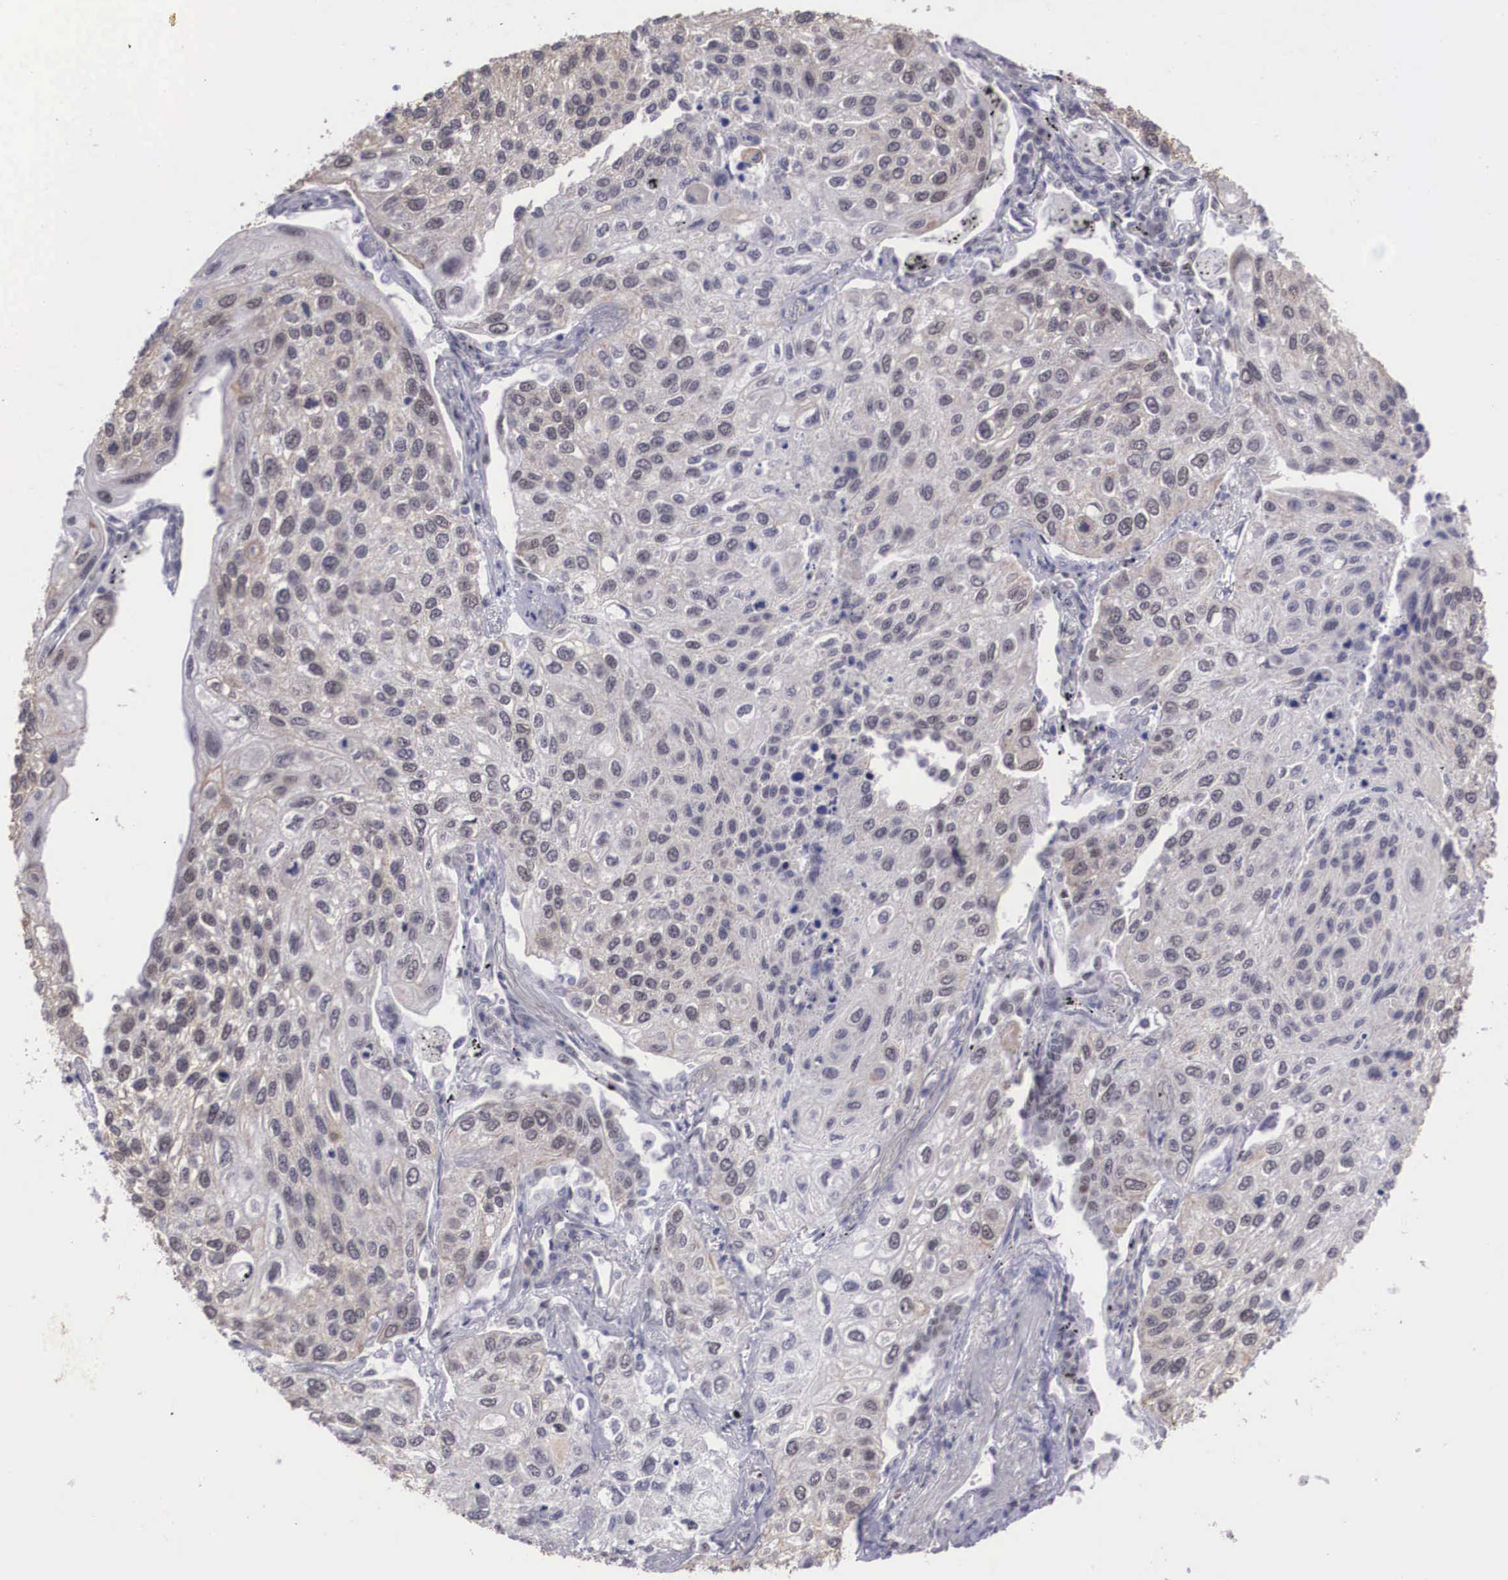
{"staining": {"intensity": "weak", "quantity": "25%-75%", "location": "nuclear"}, "tissue": "lung cancer", "cell_type": "Tumor cells", "image_type": "cancer", "snomed": [{"axis": "morphology", "description": "Squamous cell carcinoma, NOS"}, {"axis": "topography", "description": "Lung"}], "caption": "Immunohistochemistry staining of lung cancer, which demonstrates low levels of weak nuclear expression in approximately 25%-75% of tumor cells indicating weak nuclear protein expression. The staining was performed using DAB (3,3'-diaminobenzidine) (brown) for protein detection and nuclei were counterstained in hematoxylin (blue).", "gene": "ZNF275", "patient": {"sex": "male", "age": 75}}